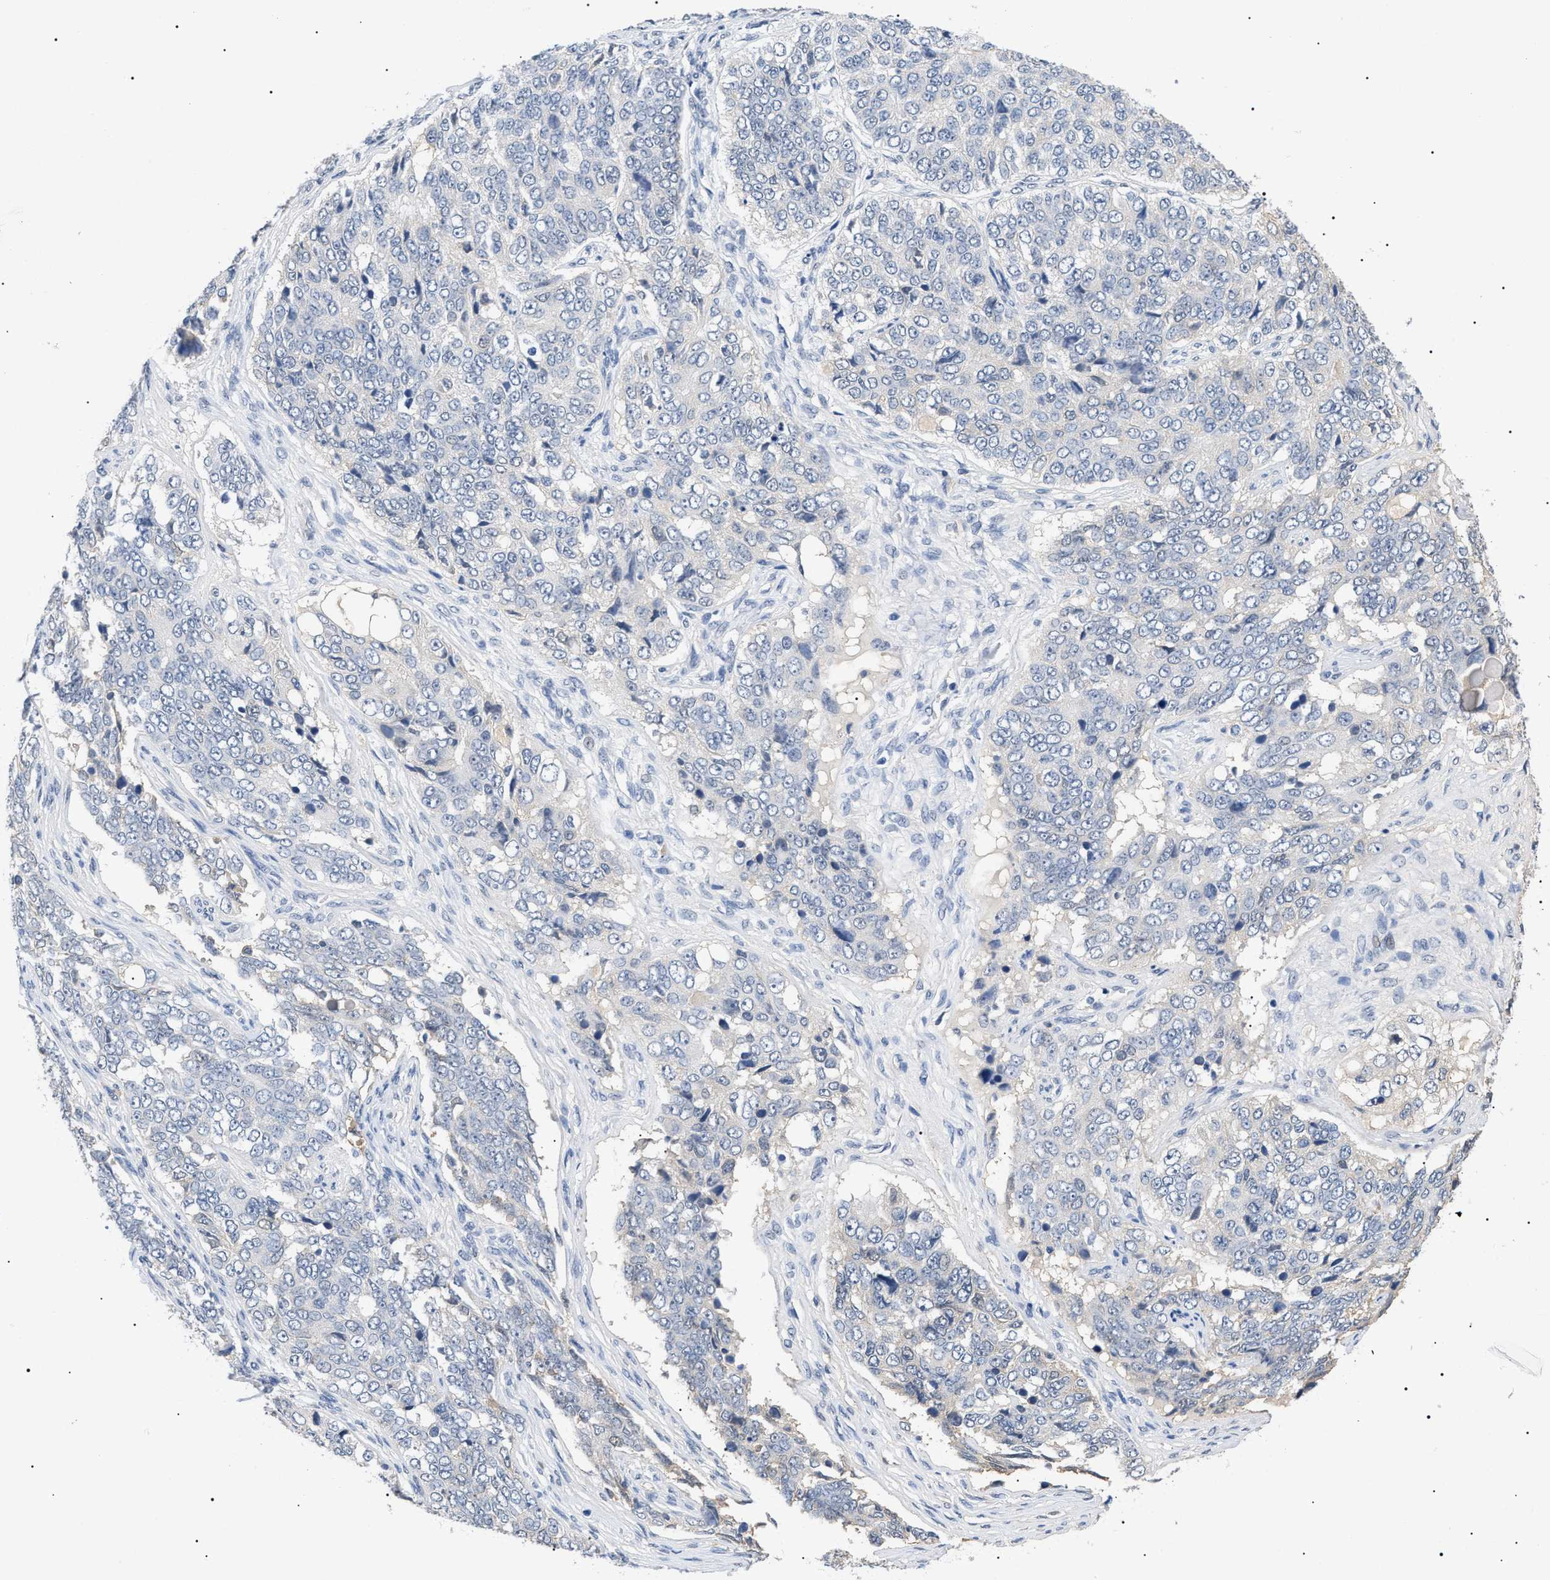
{"staining": {"intensity": "negative", "quantity": "none", "location": "none"}, "tissue": "ovarian cancer", "cell_type": "Tumor cells", "image_type": "cancer", "snomed": [{"axis": "morphology", "description": "Carcinoma, endometroid"}, {"axis": "topography", "description": "Ovary"}], "caption": "Tumor cells are negative for protein expression in human ovarian cancer.", "gene": "PRRT2", "patient": {"sex": "female", "age": 51}}